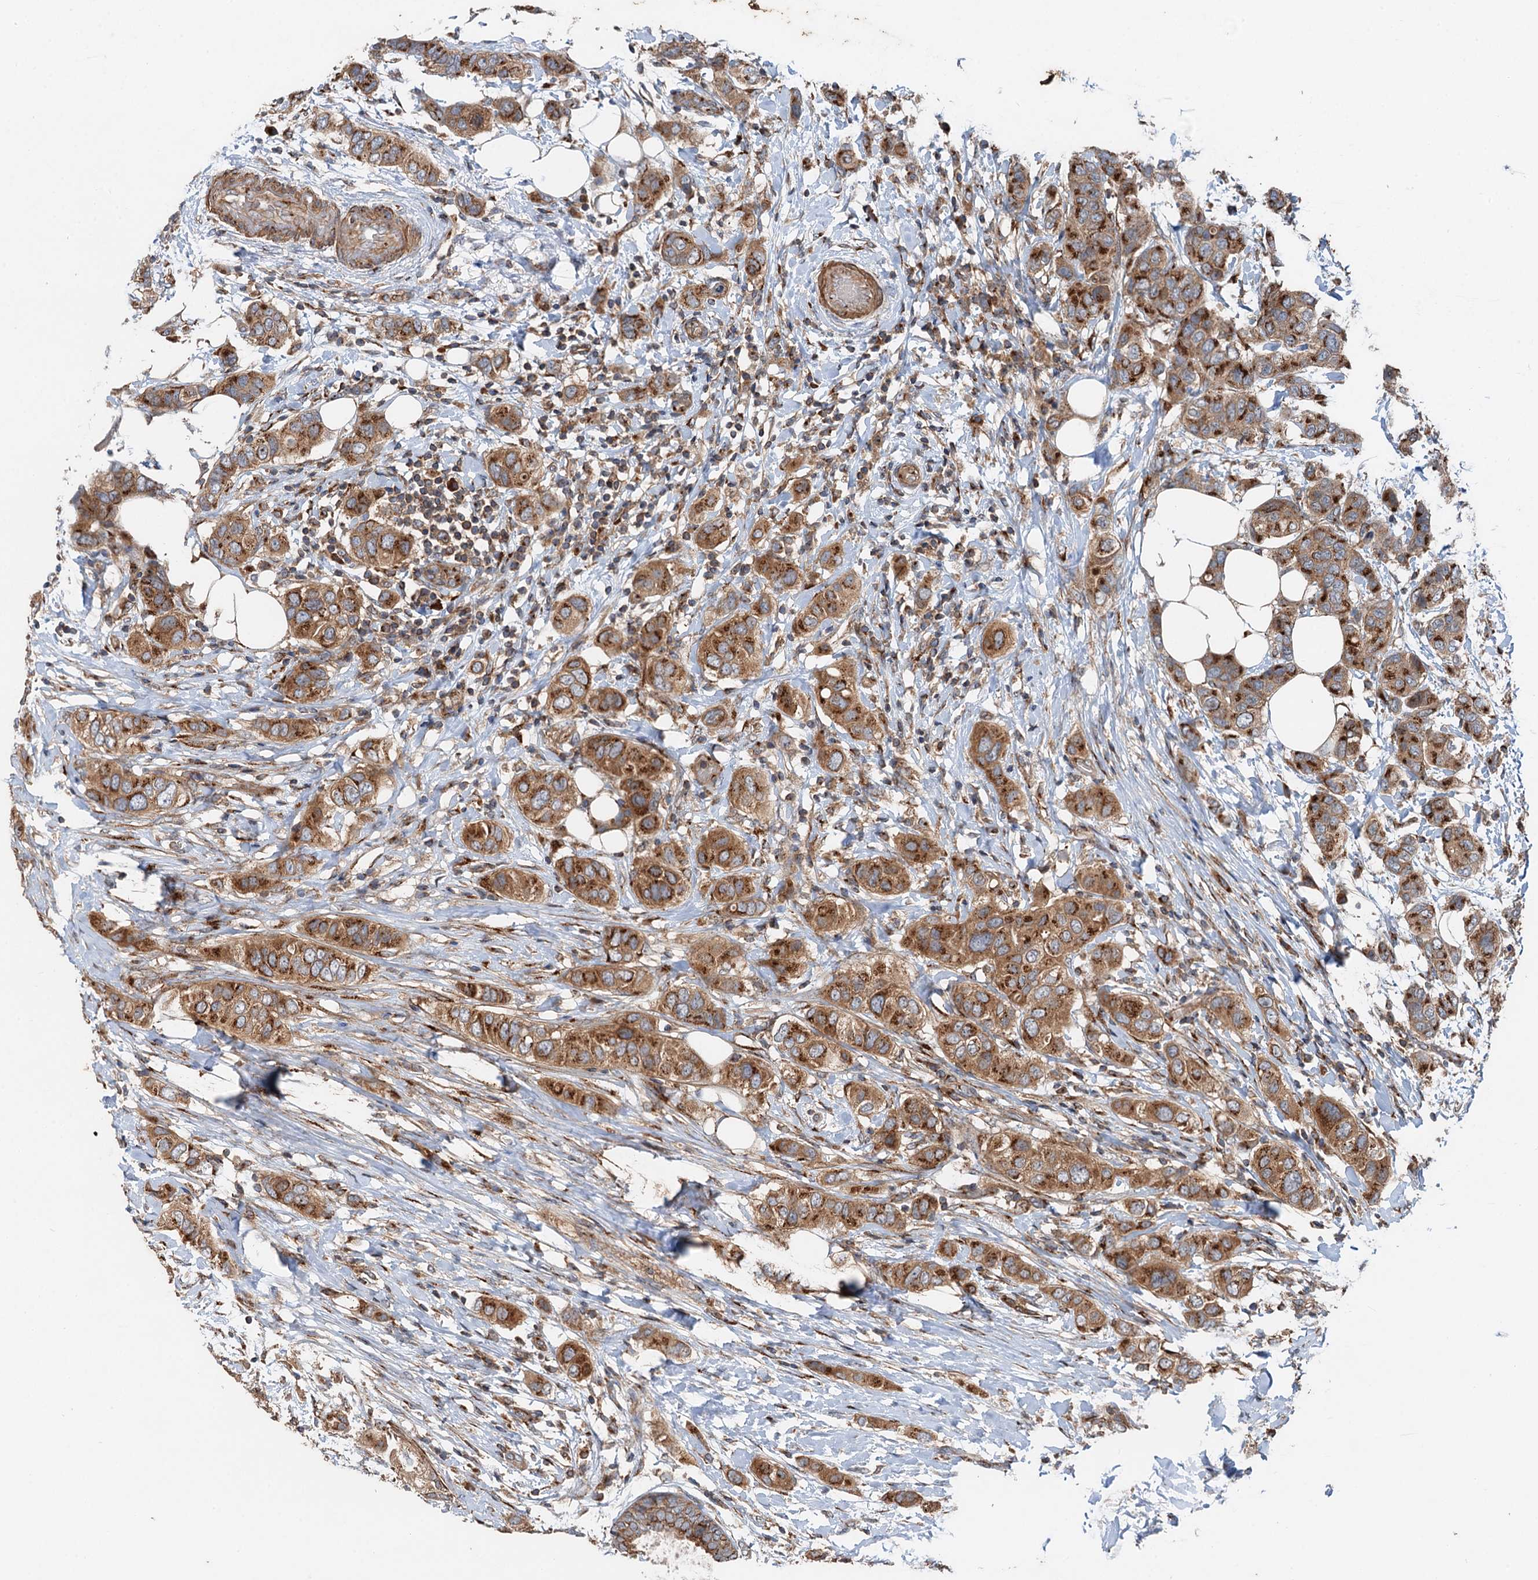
{"staining": {"intensity": "moderate", "quantity": ">75%", "location": "cytoplasmic/membranous"}, "tissue": "breast cancer", "cell_type": "Tumor cells", "image_type": "cancer", "snomed": [{"axis": "morphology", "description": "Lobular carcinoma"}, {"axis": "topography", "description": "Breast"}], "caption": "There is medium levels of moderate cytoplasmic/membranous staining in tumor cells of breast lobular carcinoma, as demonstrated by immunohistochemical staining (brown color).", "gene": "ANKRD26", "patient": {"sex": "female", "age": 51}}